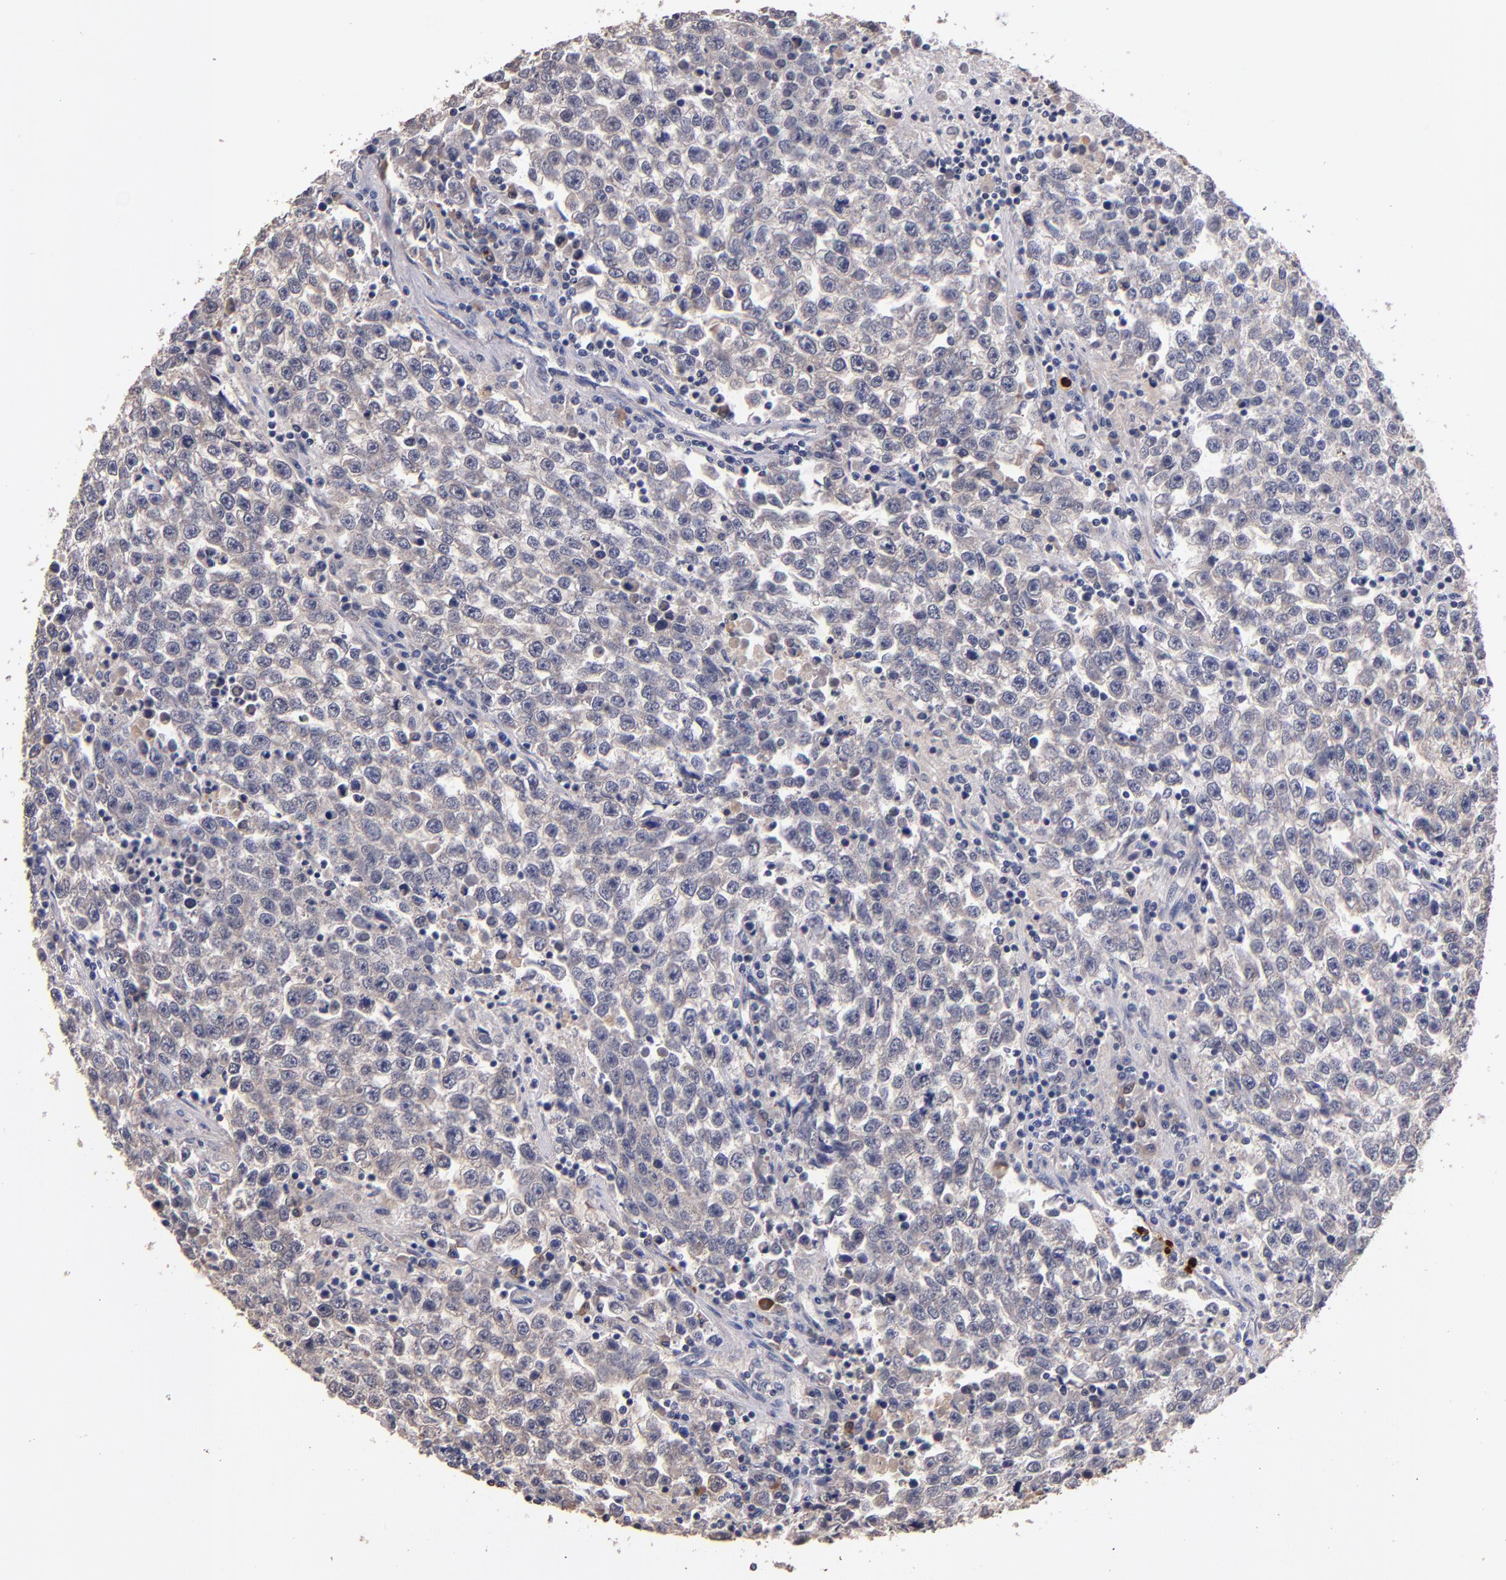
{"staining": {"intensity": "negative", "quantity": "none", "location": "none"}, "tissue": "testis cancer", "cell_type": "Tumor cells", "image_type": "cancer", "snomed": [{"axis": "morphology", "description": "Seminoma, NOS"}, {"axis": "topography", "description": "Testis"}], "caption": "Immunohistochemical staining of human testis seminoma demonstrates no significant staining in tumor cells.", "gene": "TTLL12", "patient": {"sex": "male", "age": 36}}